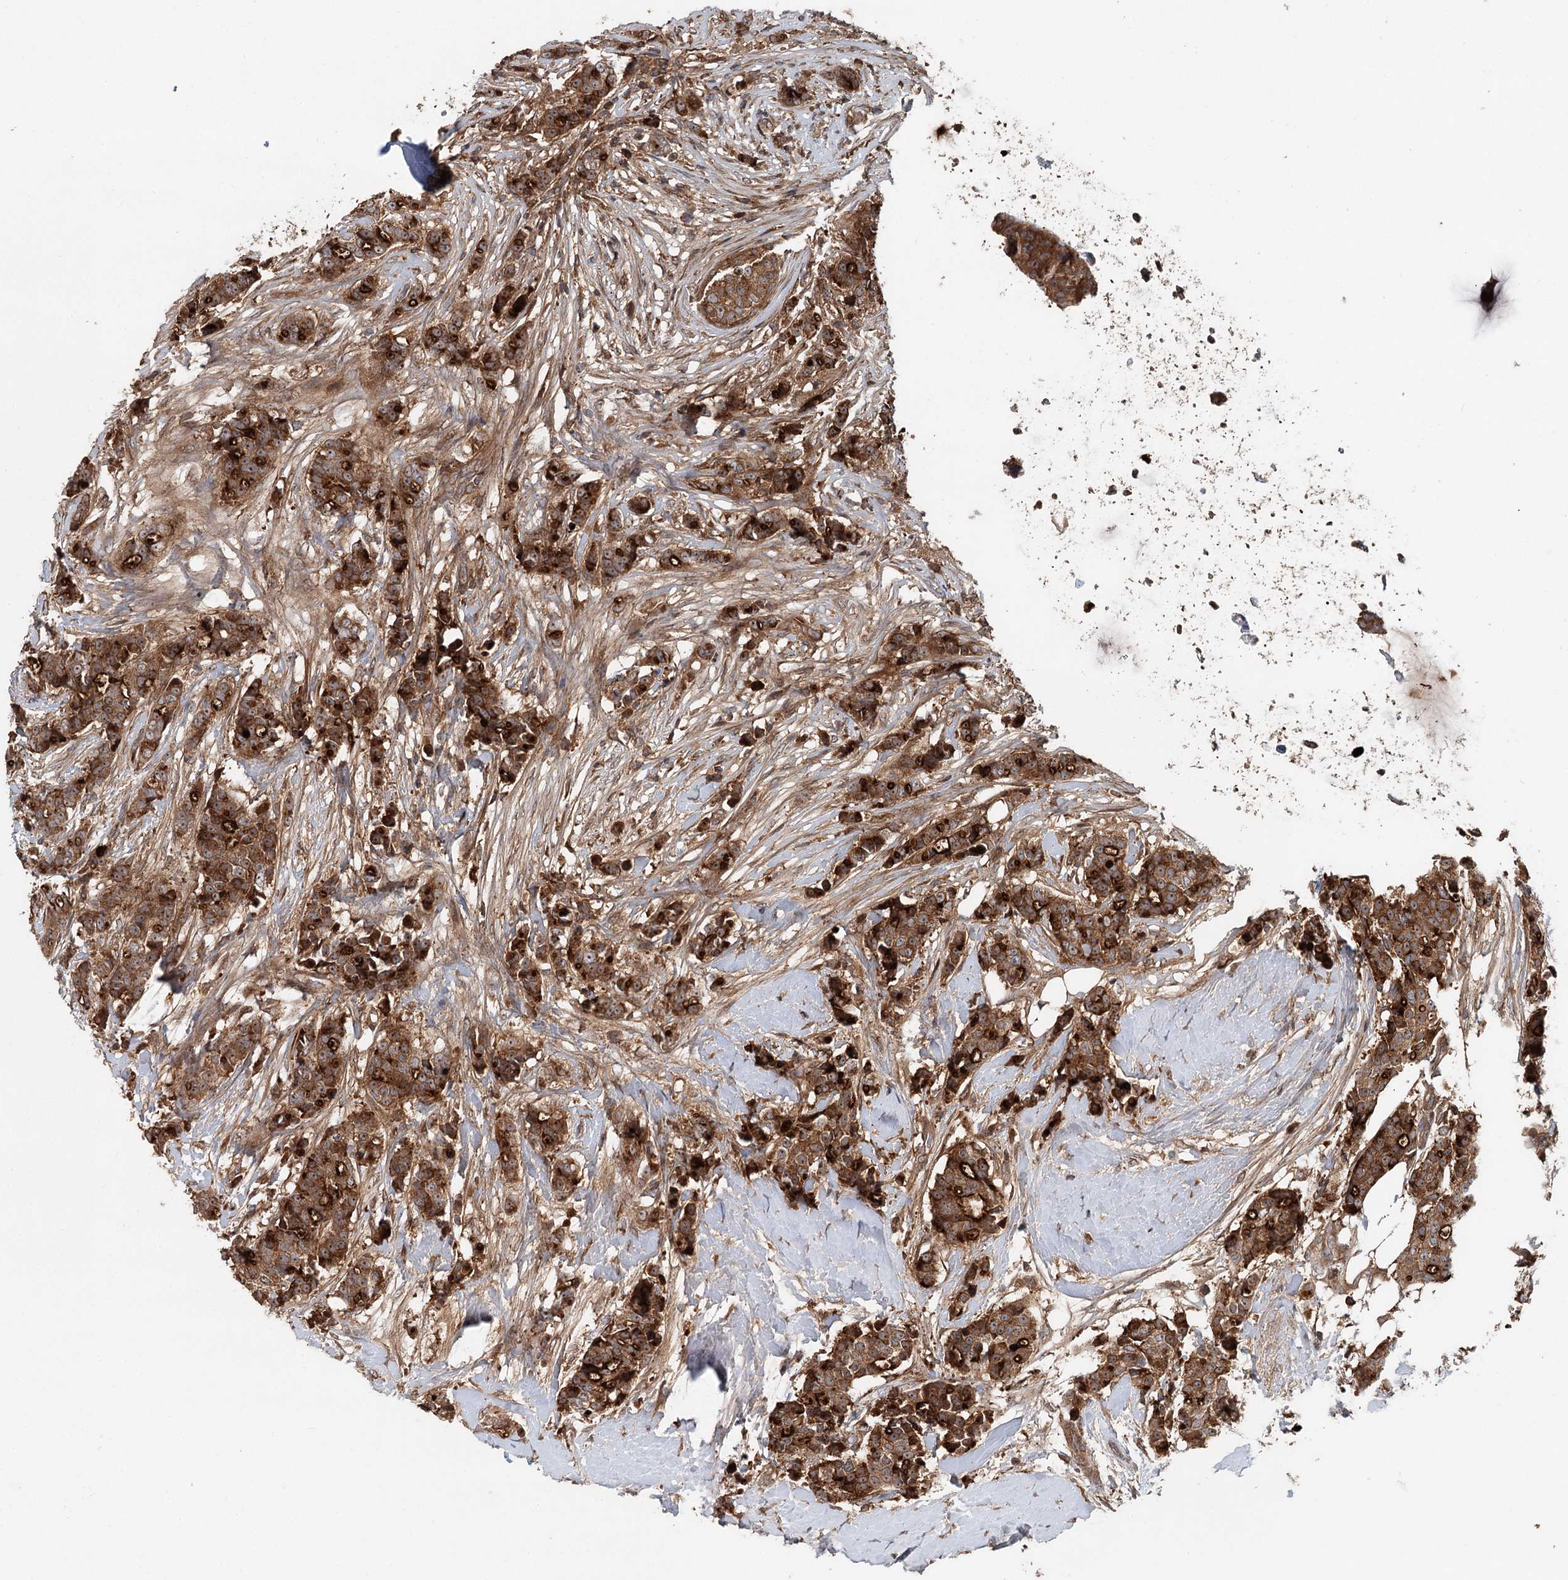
{"staining": {"intensity": "strong", "quantity": ">75%", "location": "cytoplasmic/membranous"}, "tissue": "breast cancer", "cell_type": "Tumor cells", "image_type": "cancer", "snomed": [{"axis": "morphology", "description": "Lobular carcinoma"}, {"axis": "topography", "description": "Breast"}], "caption": "High-power microscopy captured an immunohistochemistry photomicrograph of breast cancer (lobular carcinoma), revealing strong cytoplasmic/membranous positivity in approximately >75% of tumor cells.", "gene": "RNF111", "patient": {"sex": "female", "age": 51}}